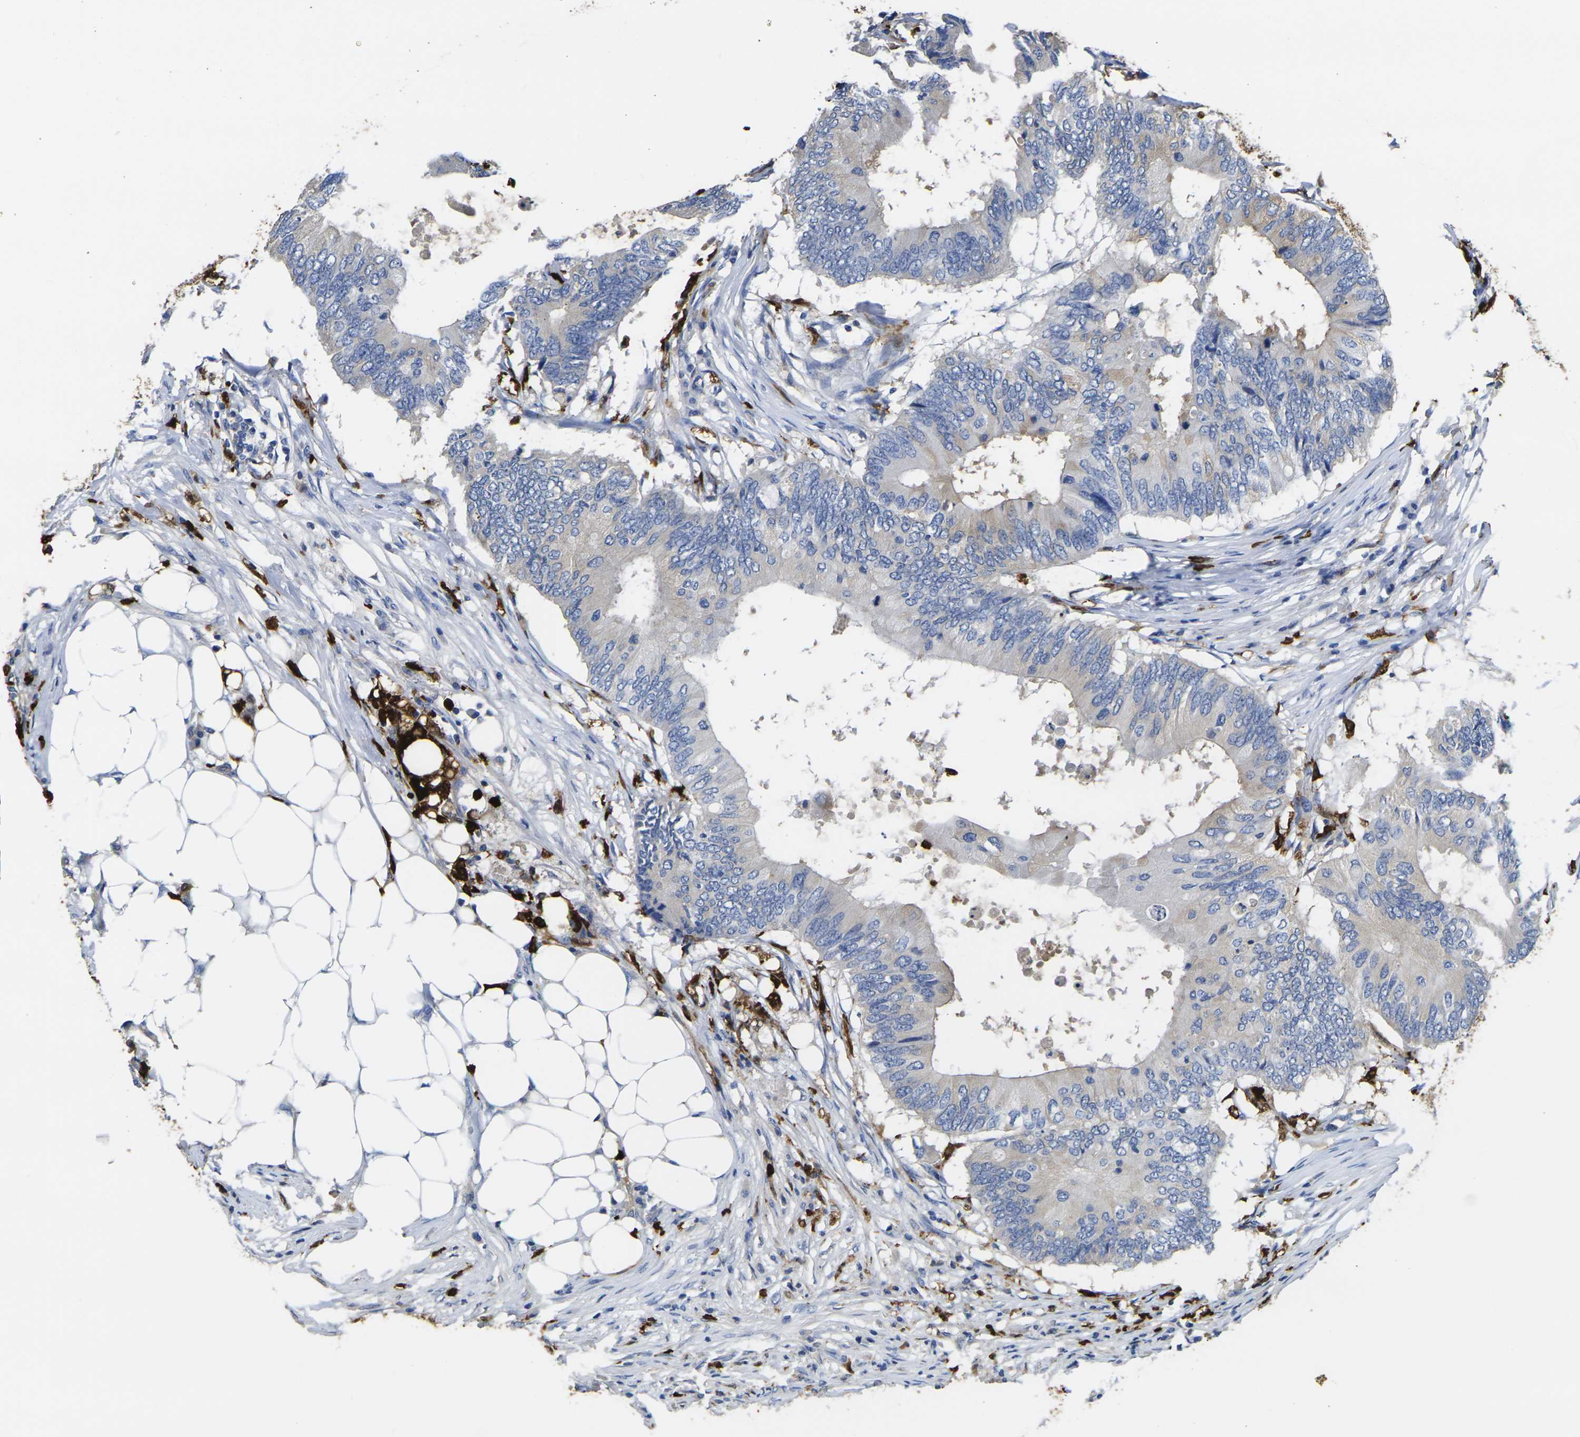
{"staining": {"intensity": "strong", "quantity": "<25%", "location": "cytoplasmic/membranous"}, "tissue": "colorectal cancer", "cell_type": "Tumor cells", "image_type": "cancer", "snomed": [{"axis": "morphology", "description": "Adenocarcinoma, NOS"}, {"axis": "topography", "description": "Colon"}], "caption": "Colorectal cancer stained with DAB IHC displays medium levels of strong cytoplasmic/membranous expression in about <25% of tumor cells. The protein of interest is stained brown, and the nuclei are stained in blue (DAB (3,3'-diaminobenzidine) IHC with brightfield microscopy, high magnification).", "gene": "S100A9", "patient": {"sex": "male", "age": 71}}